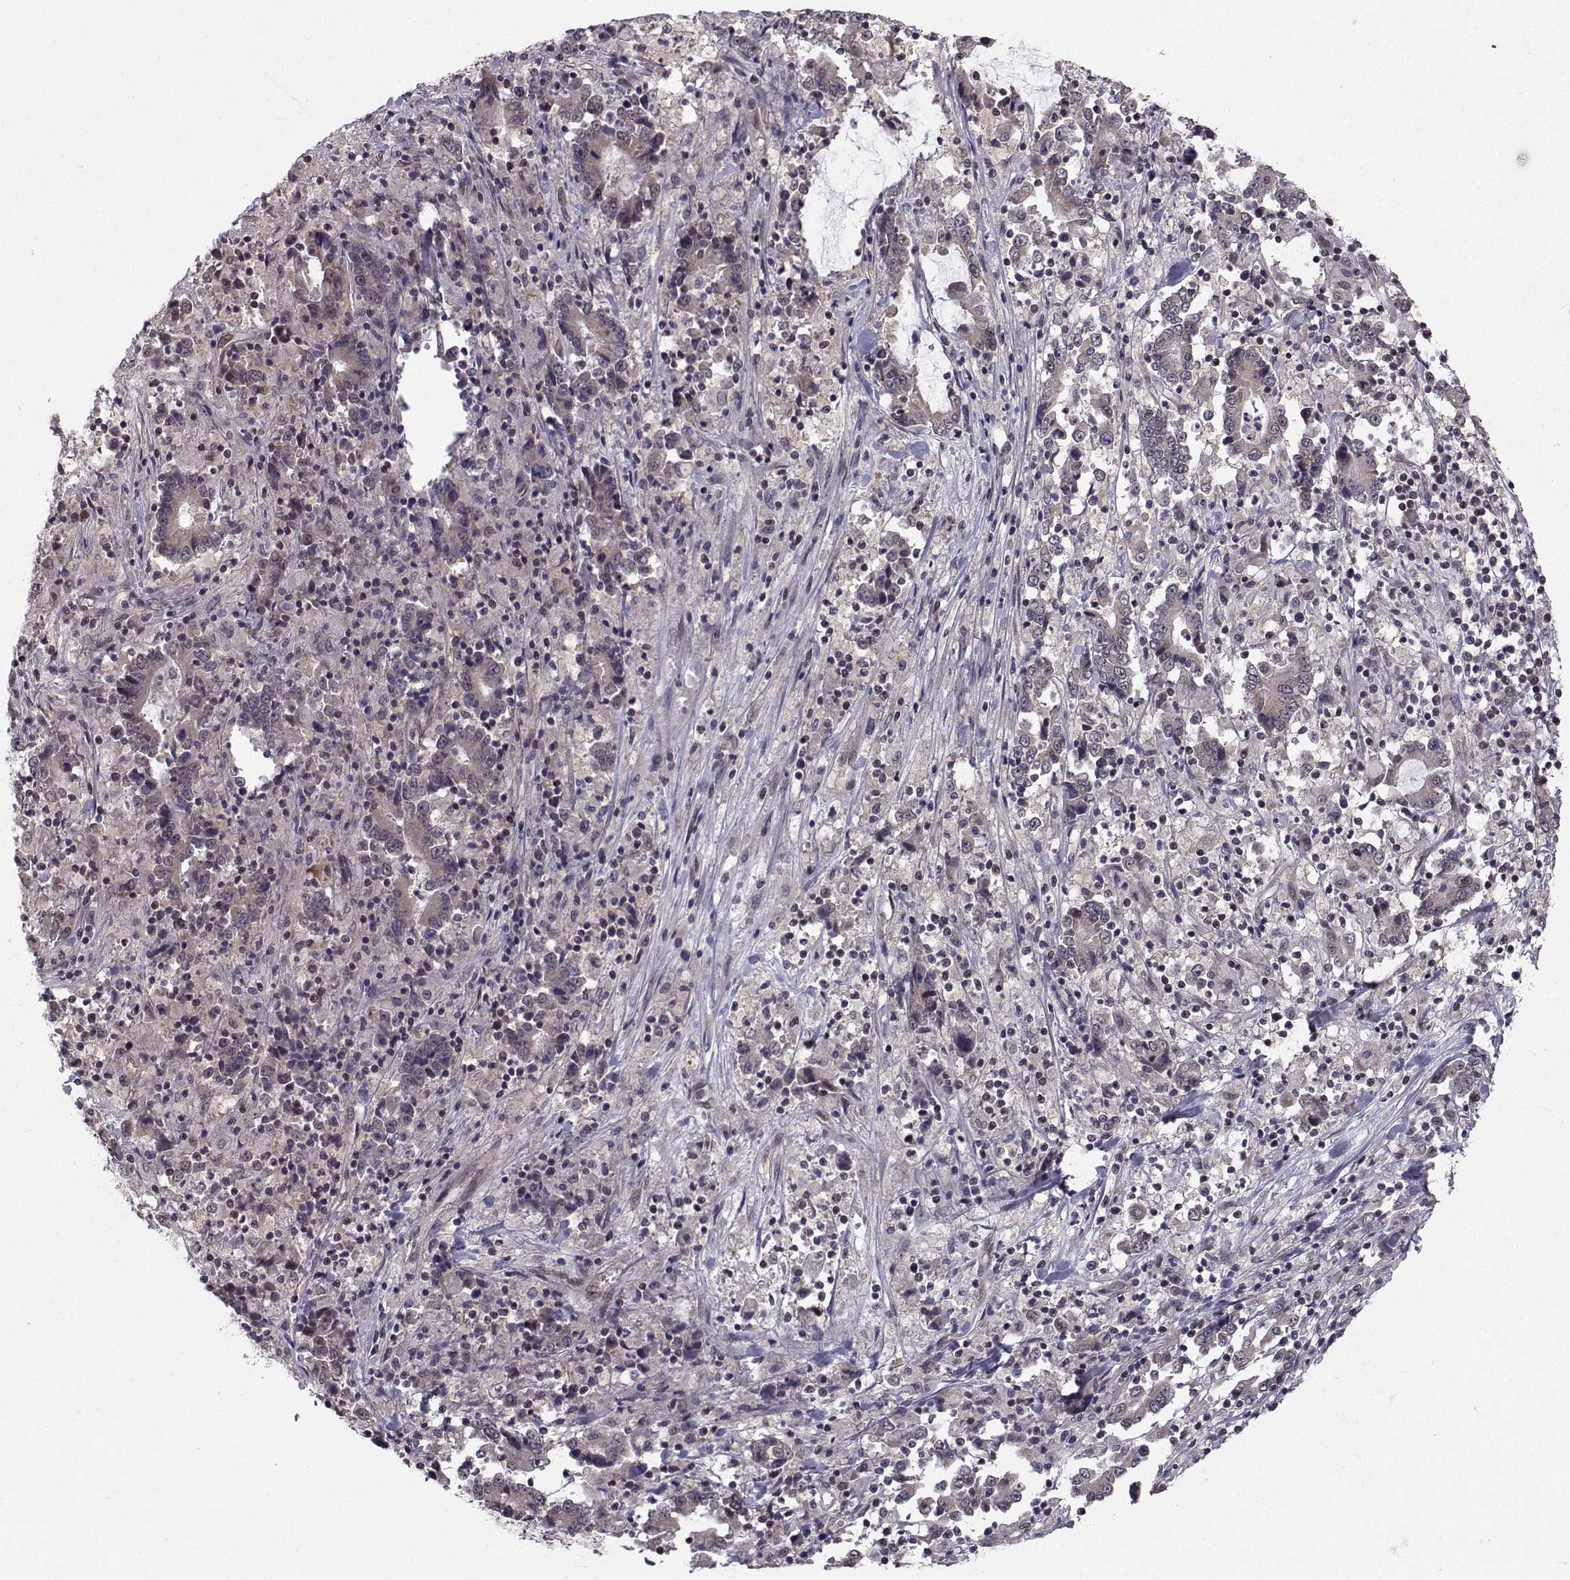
{"staining": {"intensity": "negative", "quantity": "none", "location": "none"}, "tissue": "stomach cancer", "cell_type": "Tumor cells", "image_type": "cancer", "snomed": [{"axis": "morphology", "description": "Adenocarcinoma, NOS"}, {"axis": "topography", "description": "Stomach, upper"}], "caption": "High power microscopy micrograph of an IHC image of stomach adenocarcinoma, revealing no significant staining in tumor cells.", "gene": "PKN2", "patient": {"sex": "male", "age": 68}}